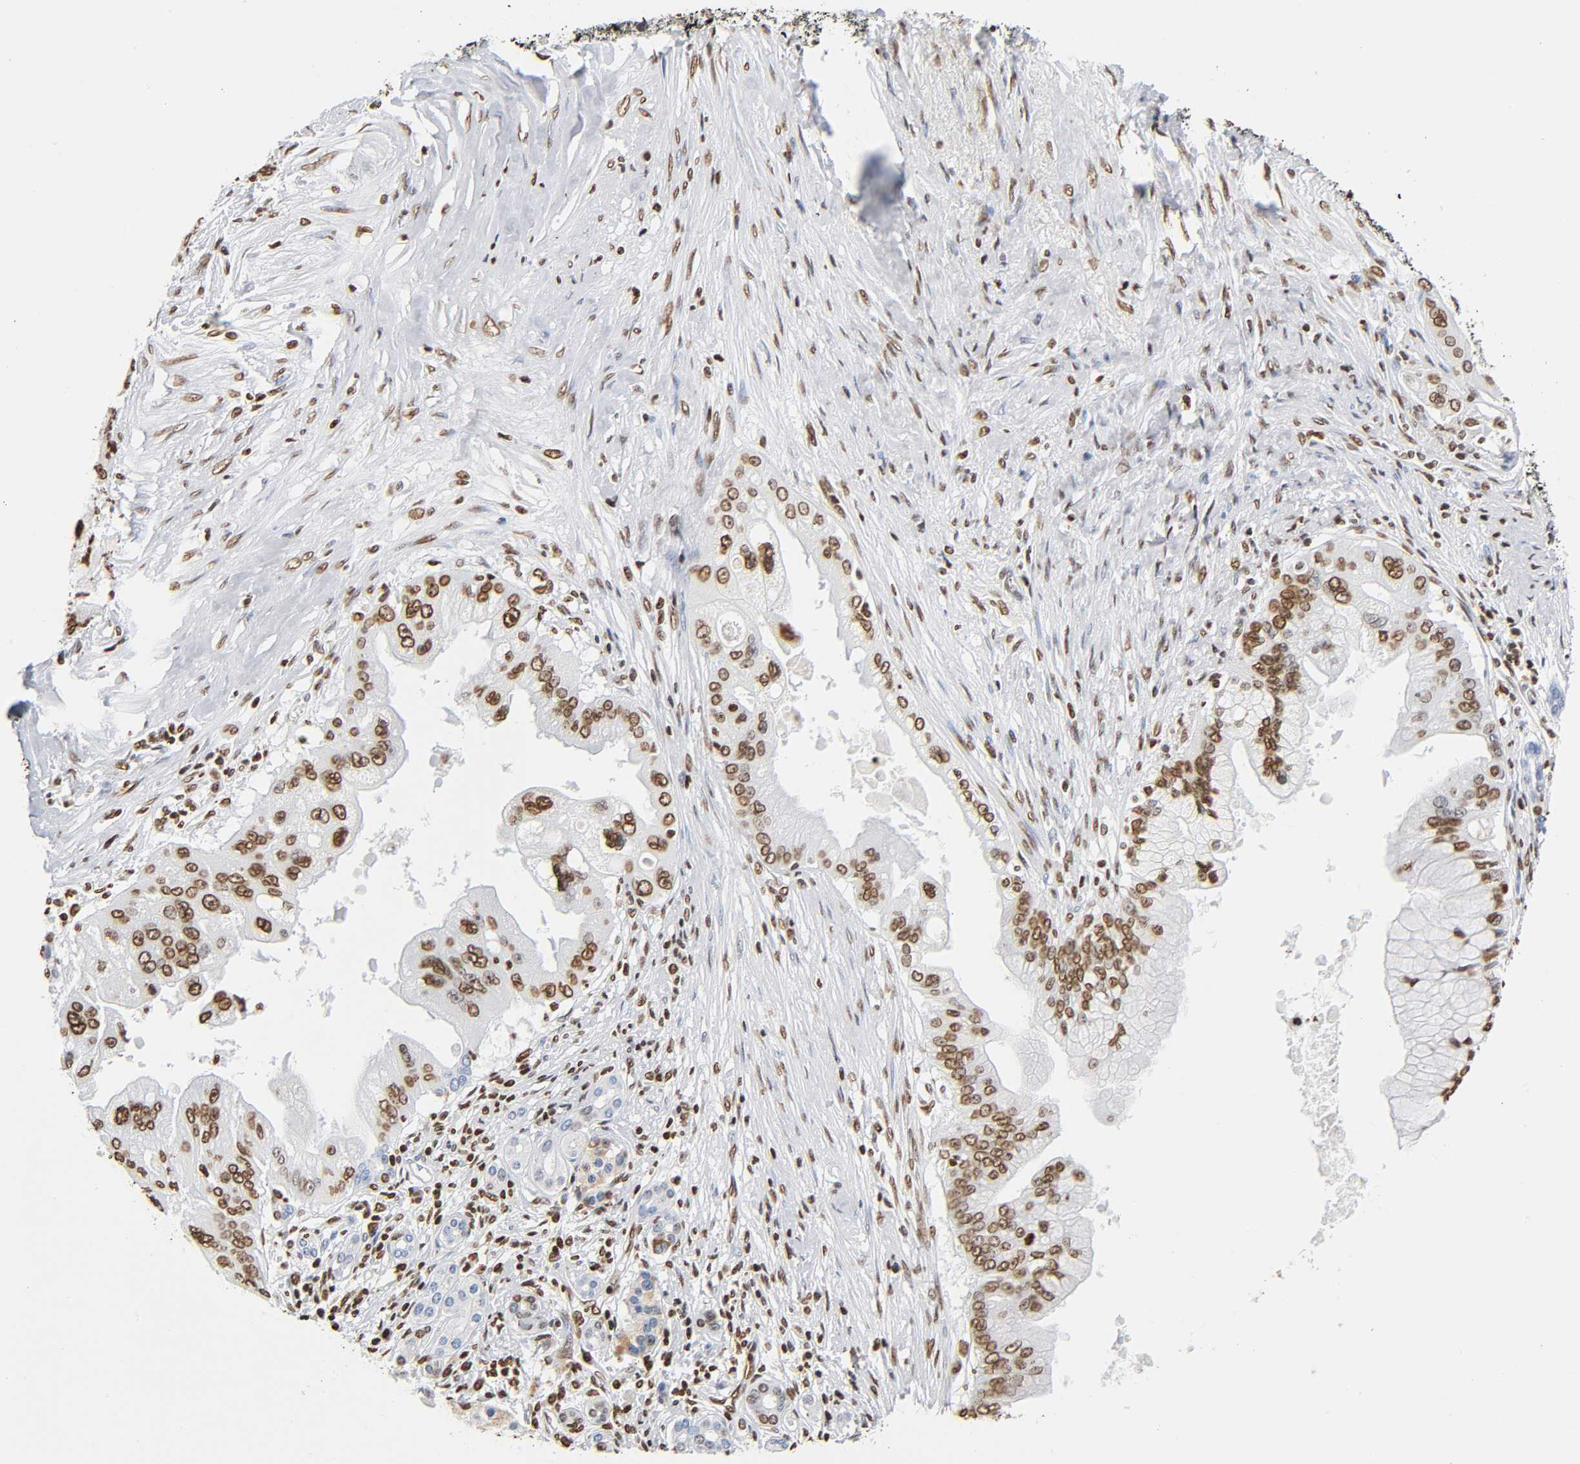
{"staining": {"intensity": "moderate", "quantity": ">75%", "location": "nuclear"}, "tissue": "pancreatic cancer", "cell_type": "Tumor cells", "image_type": "cancer", "snomed": [{"axis": "morphology", "description": "Adenocarcinoma, NOS"}, {"axis": "topography", "description": "Pancreas"}], "caption": "Protein analysis of adenocarcinoma (pancreatic) tissue demonstrates moderate nuclear staining in about >75% of tumor cells.", "gene": "HOXA6", "patient": {"sex": "male", "age": 59}}